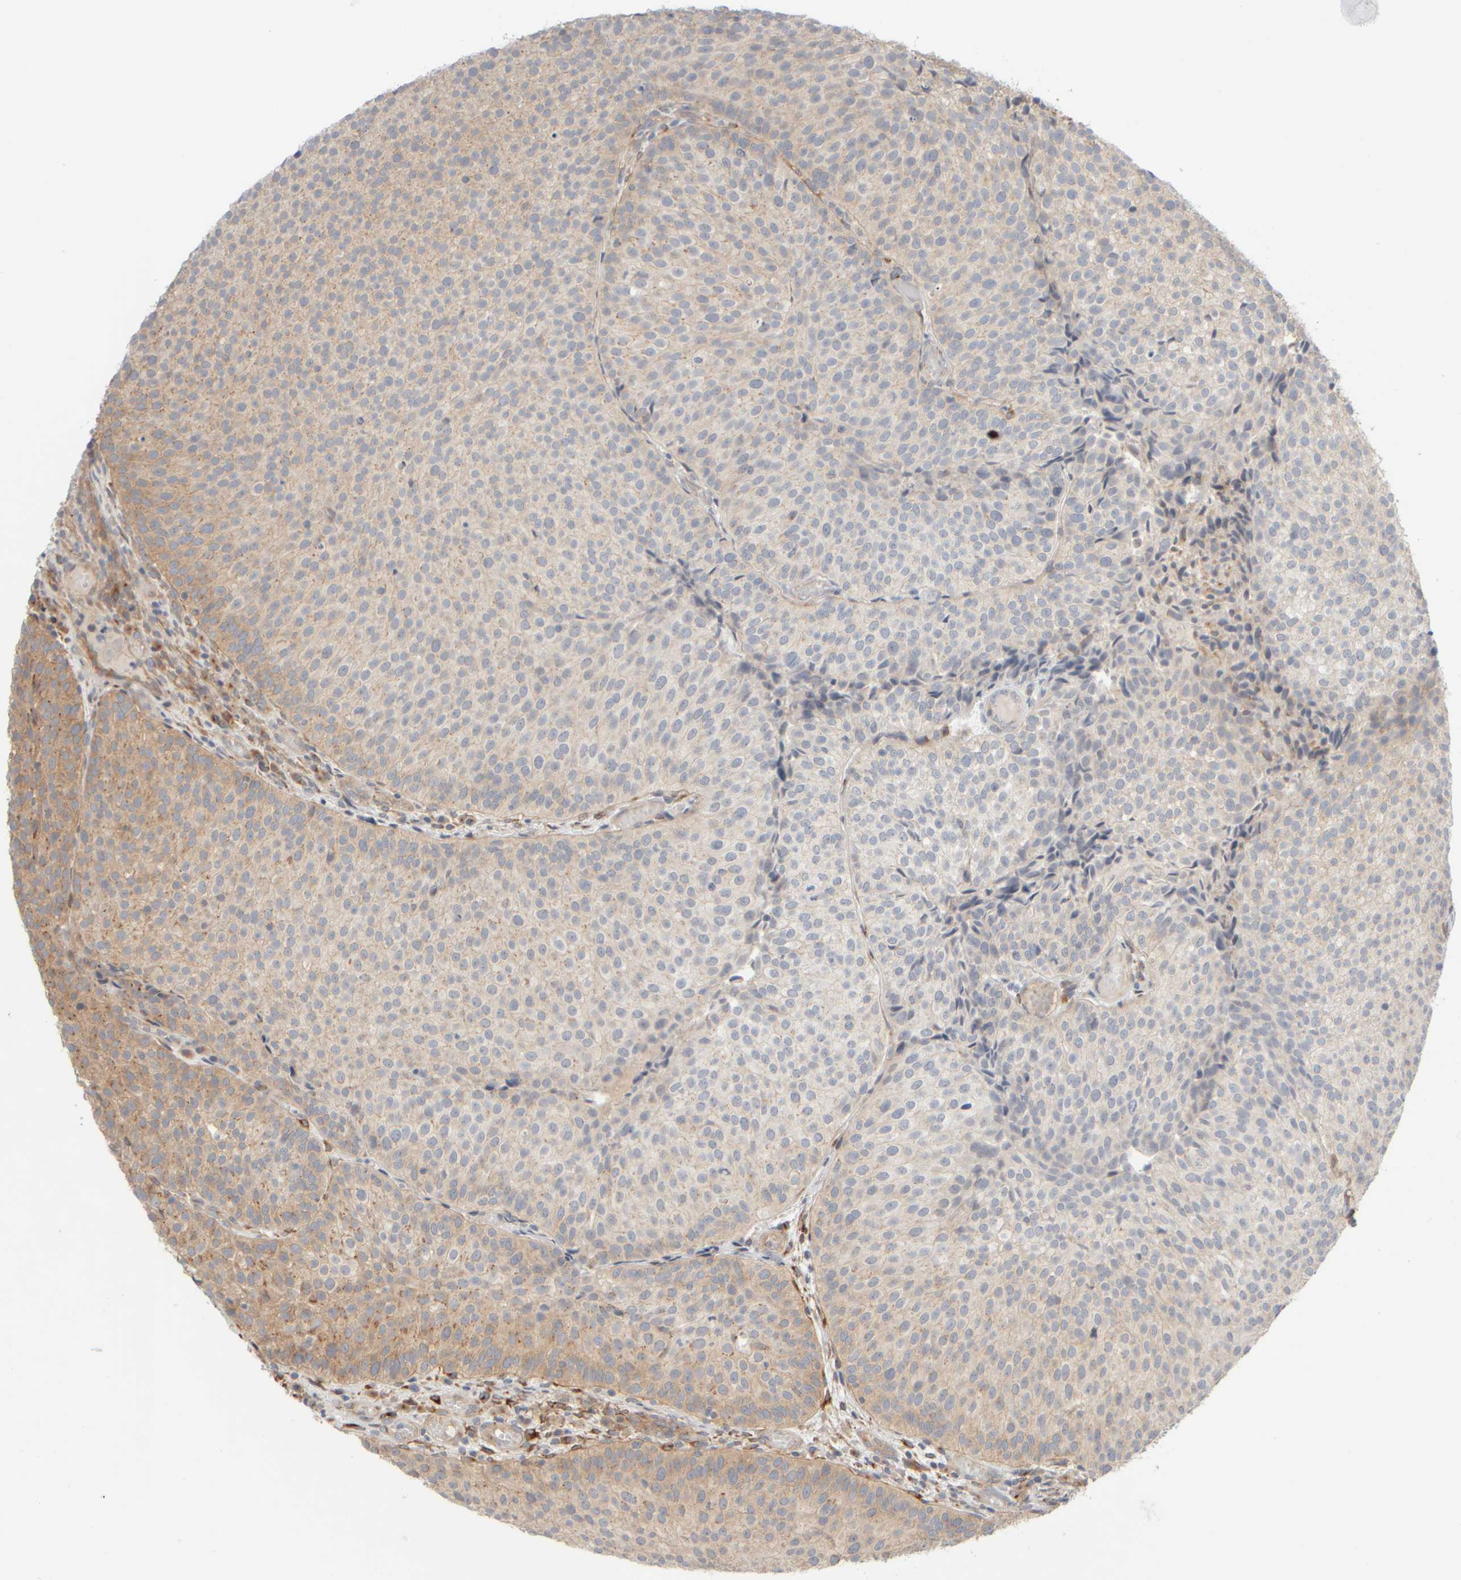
{"staining": {"intensity": "weak", "quantity": "25%-75%", "location": "cytoplasmic/membranous"}, "tissue": "urothelial cancer", "cell_type": "Tumor cells", "image_type": "cancer", "snomed": [{"axis": "morphology", "description": "Urothelial carcinoma, Low grade"}, {"axis": "topography", "description": "Urinary bladder"}], "caption": "Low-grade urothelial carcinoma tissue displays weak cytoplasmic/membranous expression in approximately 25%-75% of tumor cells, visualized by immunohistochemistry. (IHC, brightfield microscopy, high magnification).", "gene": "GOPC", "patient": {"sex": "male", "age": 86}}